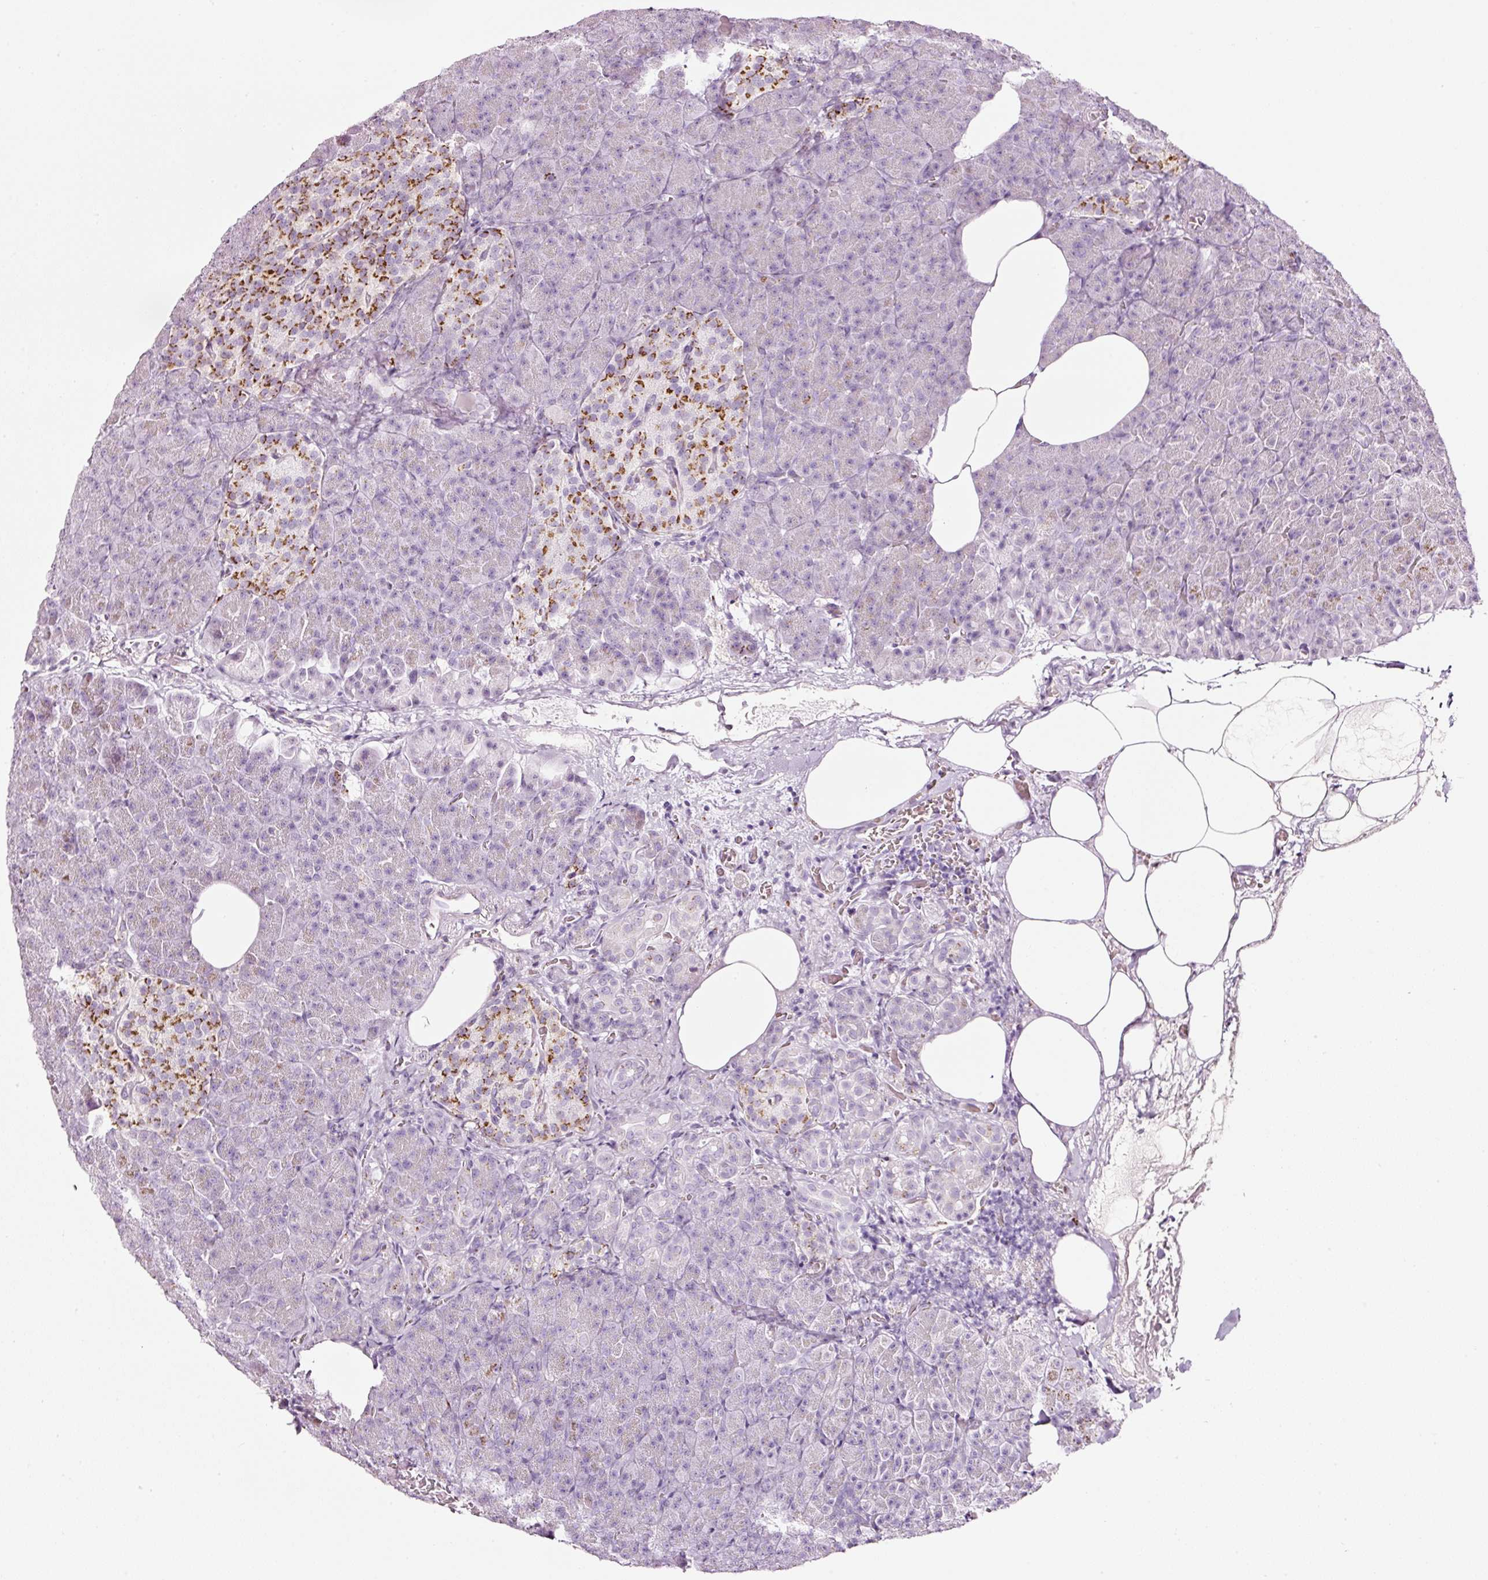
{"staining": {"intensity": "moderate", "quantity": "<25%", "location": "cytoplasmic/membranous"}, "tissue": "pancreas", "cell_type": "Exocrine glandular cells", "image_type": "normal", "snomed": [{"axis": "morphology", "description": "Normal tissue, NOS"}, {"axis": "topography", "description": "Pancreas"}], "caption": "Immunohistochemistry (IHC) histopathology image of unremarkable pancreas: human pancreas stained using immunohistochemistry demonstrates low levels of moderate protein expression localized specifically in the cytoplasmic/membranous of exocrine glandular cells, appearing as a cytoplasmic/membranous brown color.", "gene": "SDF4", "patient": {"sex": "female", "age": 74}}